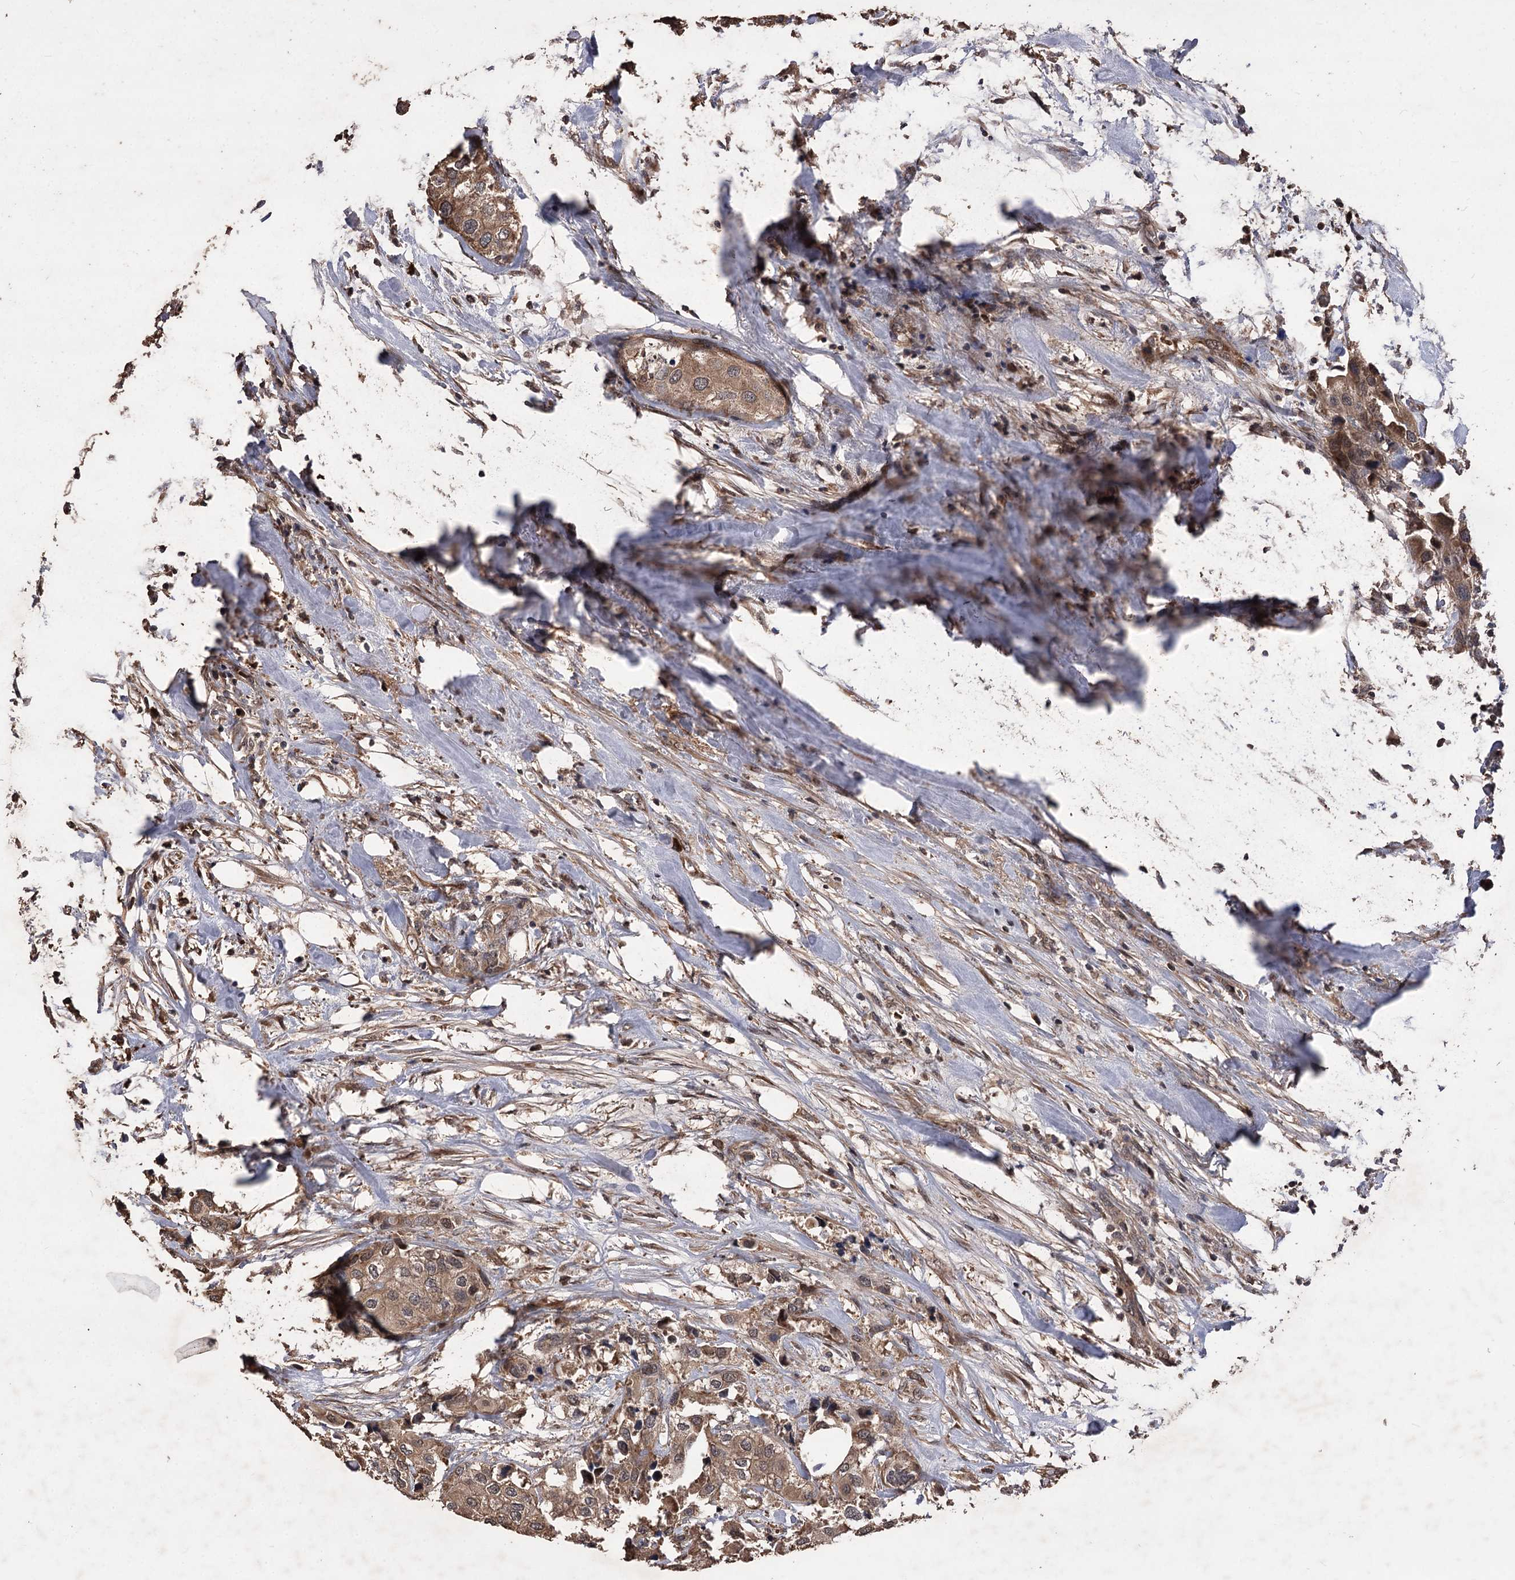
{"staining": {"intensity": "moderate", "quantity": ">75%", "location": "cytoplasmic/membranous"}, "tissue": "urothelial cancer", "cell_type": "Tumor cells", "image_type": "cancer", "snomed": [{"axis": "morphology", "description": "Urothelial carcinoma, High grade"}, {"axis": "topography", "description": "Urinary bladder"}], "caption": "A photomicrograph showing moderate cytoplasmic/membranous expression in approximately >75% of tumor cells in high-grade urothelial carcinoma, as visualized by brown immunohistochemical staining.", "gene": "RASSF3", "patient": {"sex": "male", "age": 64}}